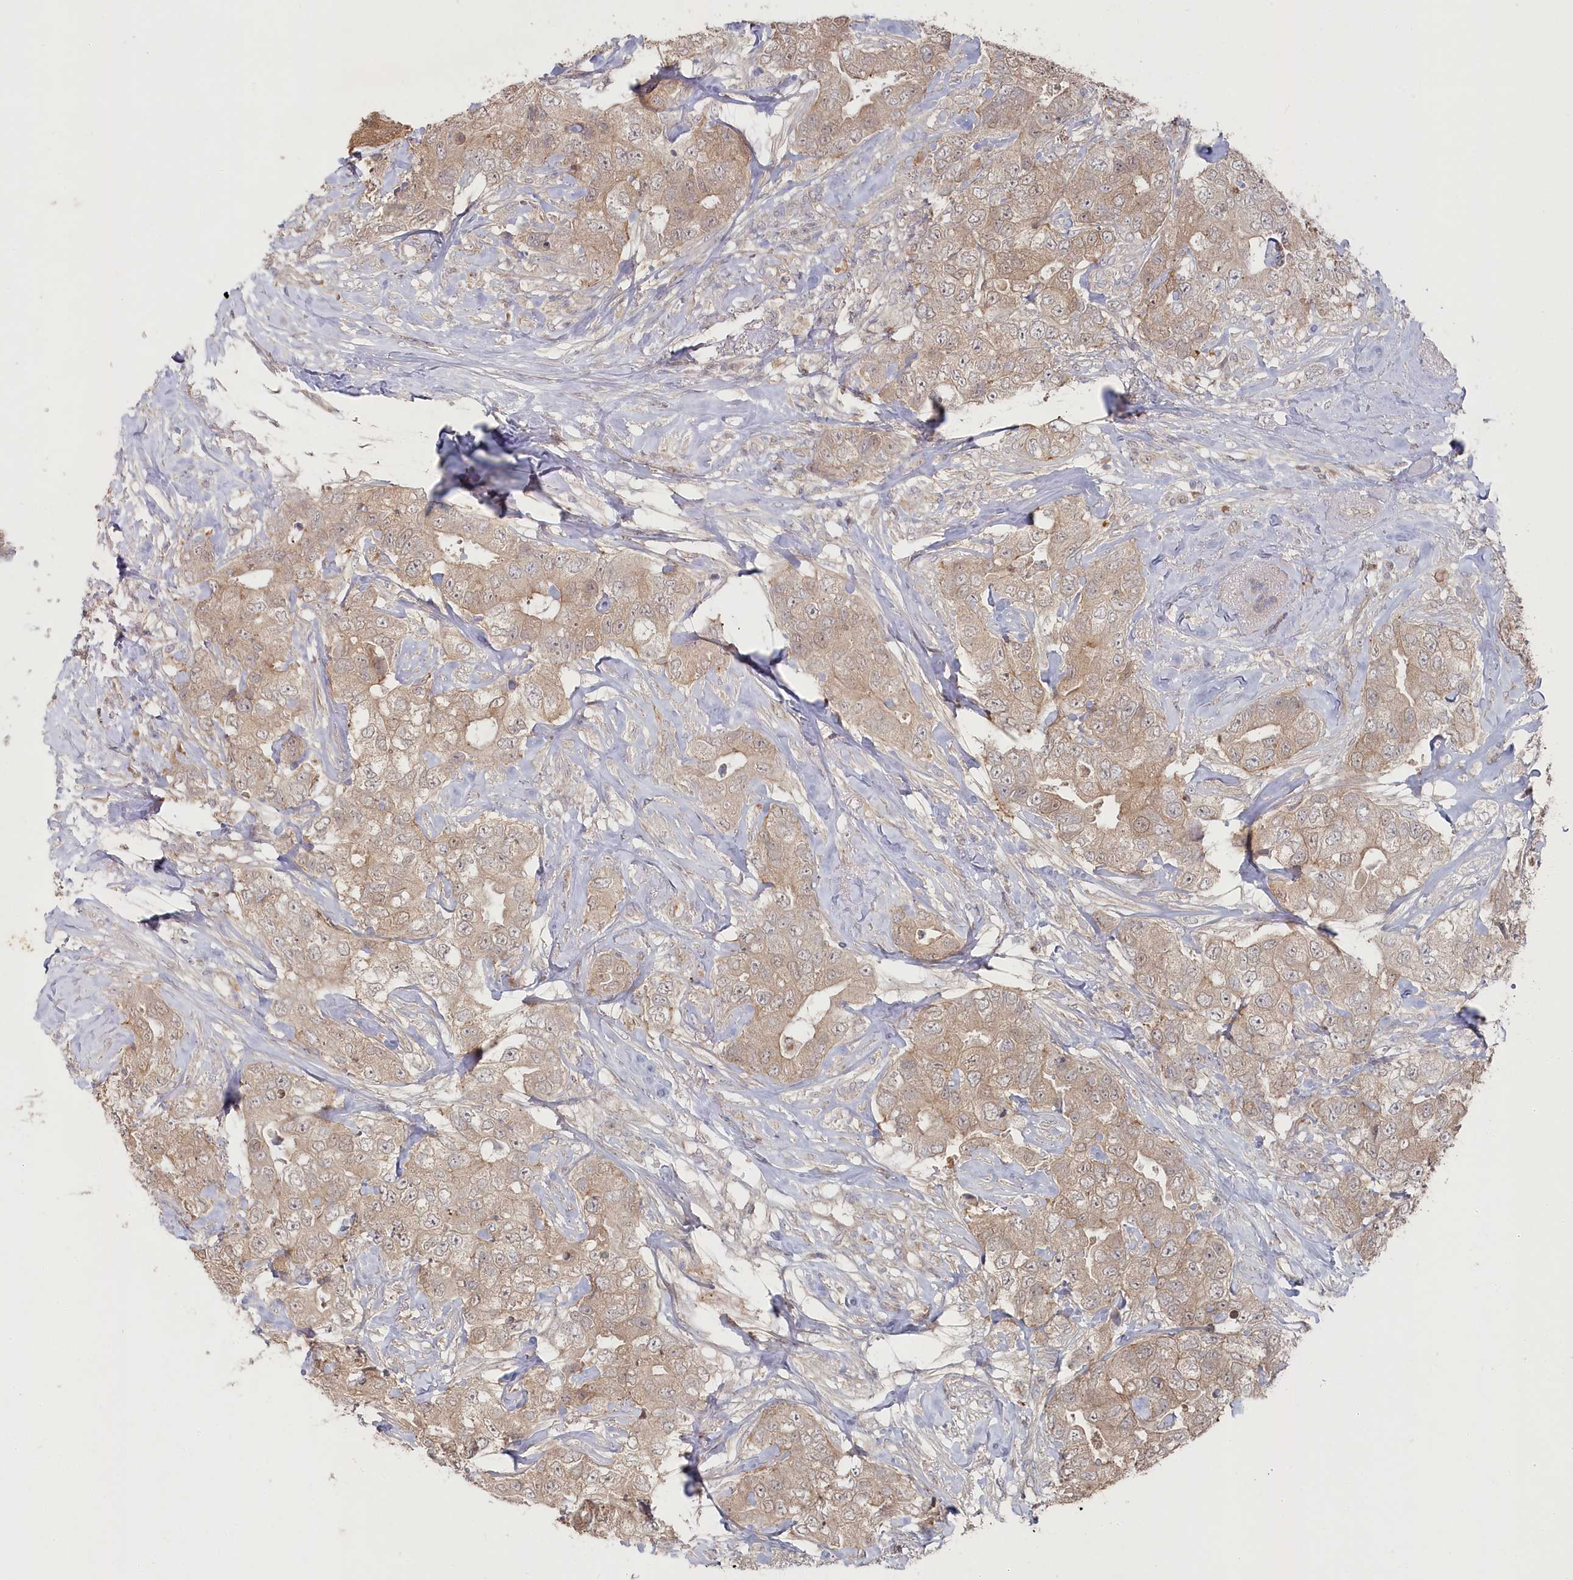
{"staining": {"intensity": "weak", "quantity": ">75%", "location": "cytoplasmic/membranous"}, "tissue": "breast cancer", "cell_type": "Tumor cells", "image_type": "cancer", "snomed": [{"axis": "morphology", "description": "Duct carcinoma"}, {"axis": "topography", "description": "Breast"}], "caption": "High-power microscopy captured an immunohistochemistry (IHC) photomicrograph of infiltrating ductal carcinoma (breast), revealing weak cytoplasmic/membranous staining in approximately >75% of tumor cells.", "gene": "TGFBRAP1", "patient": {"sex": "female", "age": 62}}